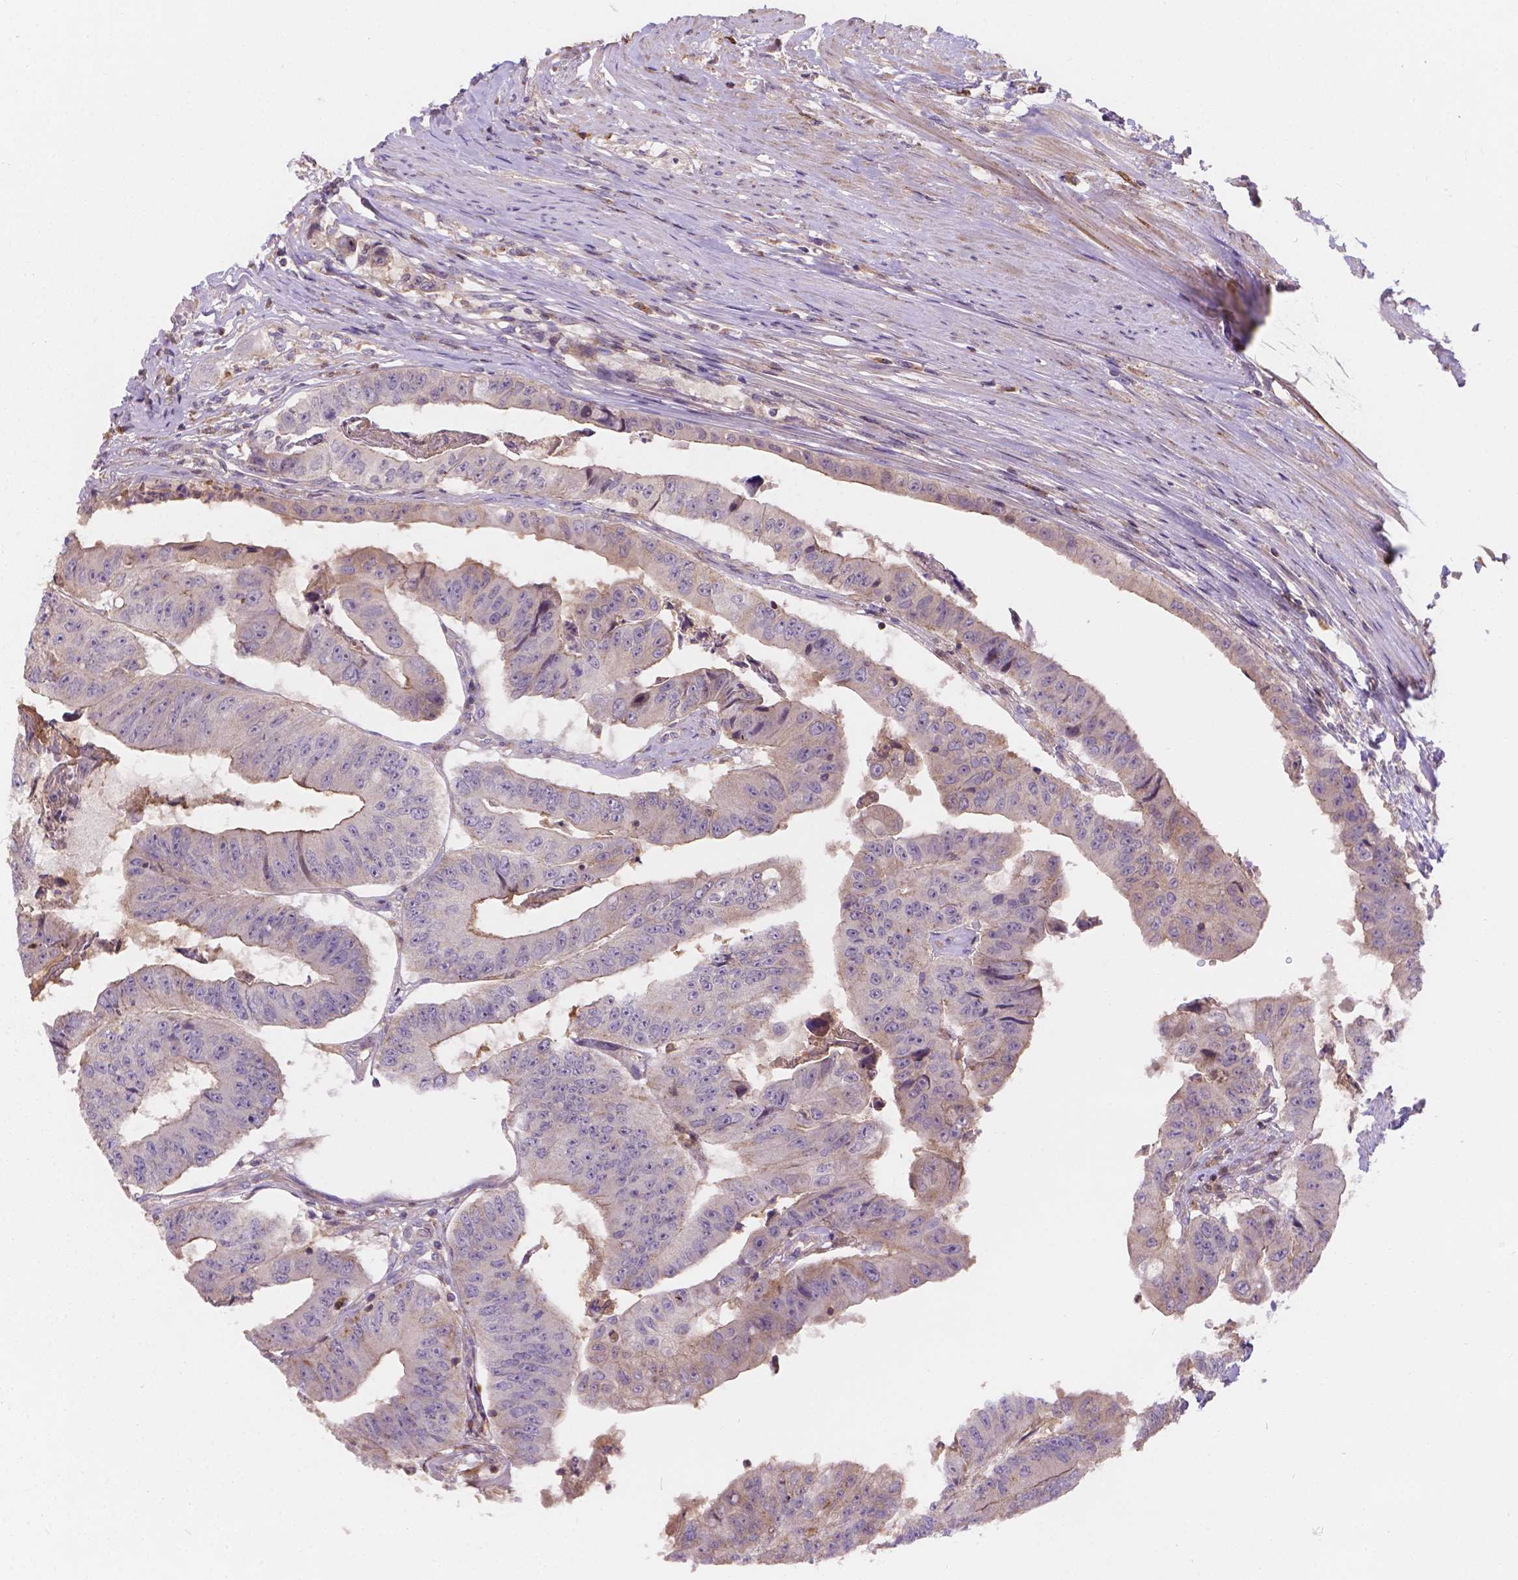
{"staining": {"intensity": "moderate", "quantity": "<25%", "location": "cytoplasmic/membranous"}, "tissue": "colorectal cancer", "cell_type": "Tumor cells", "image_type": "cancer", "snomed": [{"axis": "morphology", "description": "Adenocarcinoma, NOS"}, {"axis": "topography", "description": "Colon"}], "caption": "Moderate cytoplasmic/membranous positivity is present in approximately <25% of tumor cells in colorectal cancer.", "gene": "CDK10", "patient": {"sex": "female", "age": 67}}